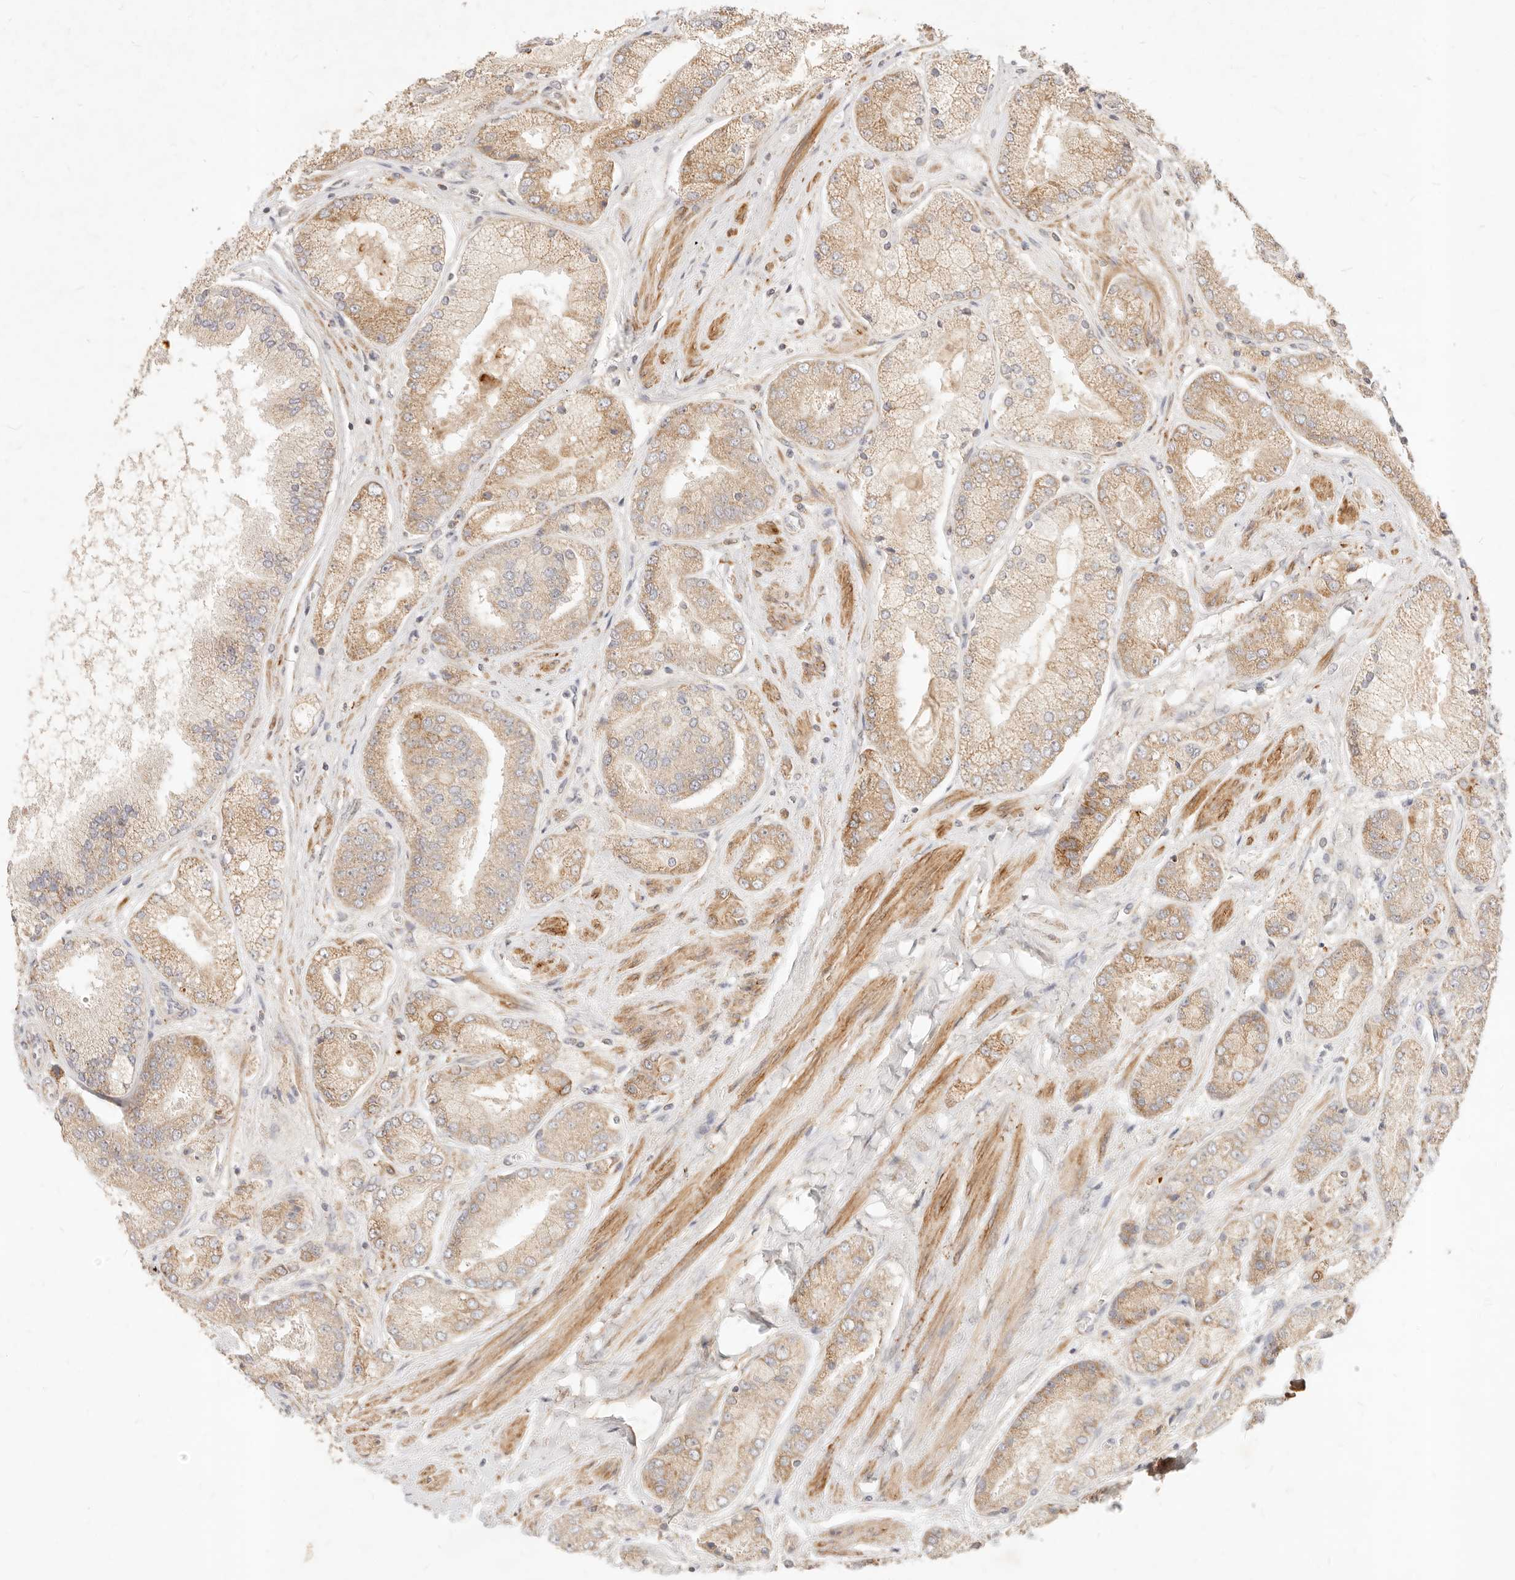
{"staining": {"intensity": "moderate", "quantity": ">75%", "location": "cytoplasmic/membranous"}, "tissue": "prostate cancer", "cell_type": "Tumor cells", "image_type": "cancer", "snomed": [{"axis": "morphology", "description": "Adenocarcinoma, High grade"}, {"axis": "topography", "description": "Prostate"}], "caption": "Immunohistochemical staining of high-grade adenocarcinoma (prostate) exhibits medium levels of moderate cytoplasmic/membranous protein expression in about >75% of tumor cells.", "gene": "RUBCNL", "patient": {"sex": "male", "age": 58}}